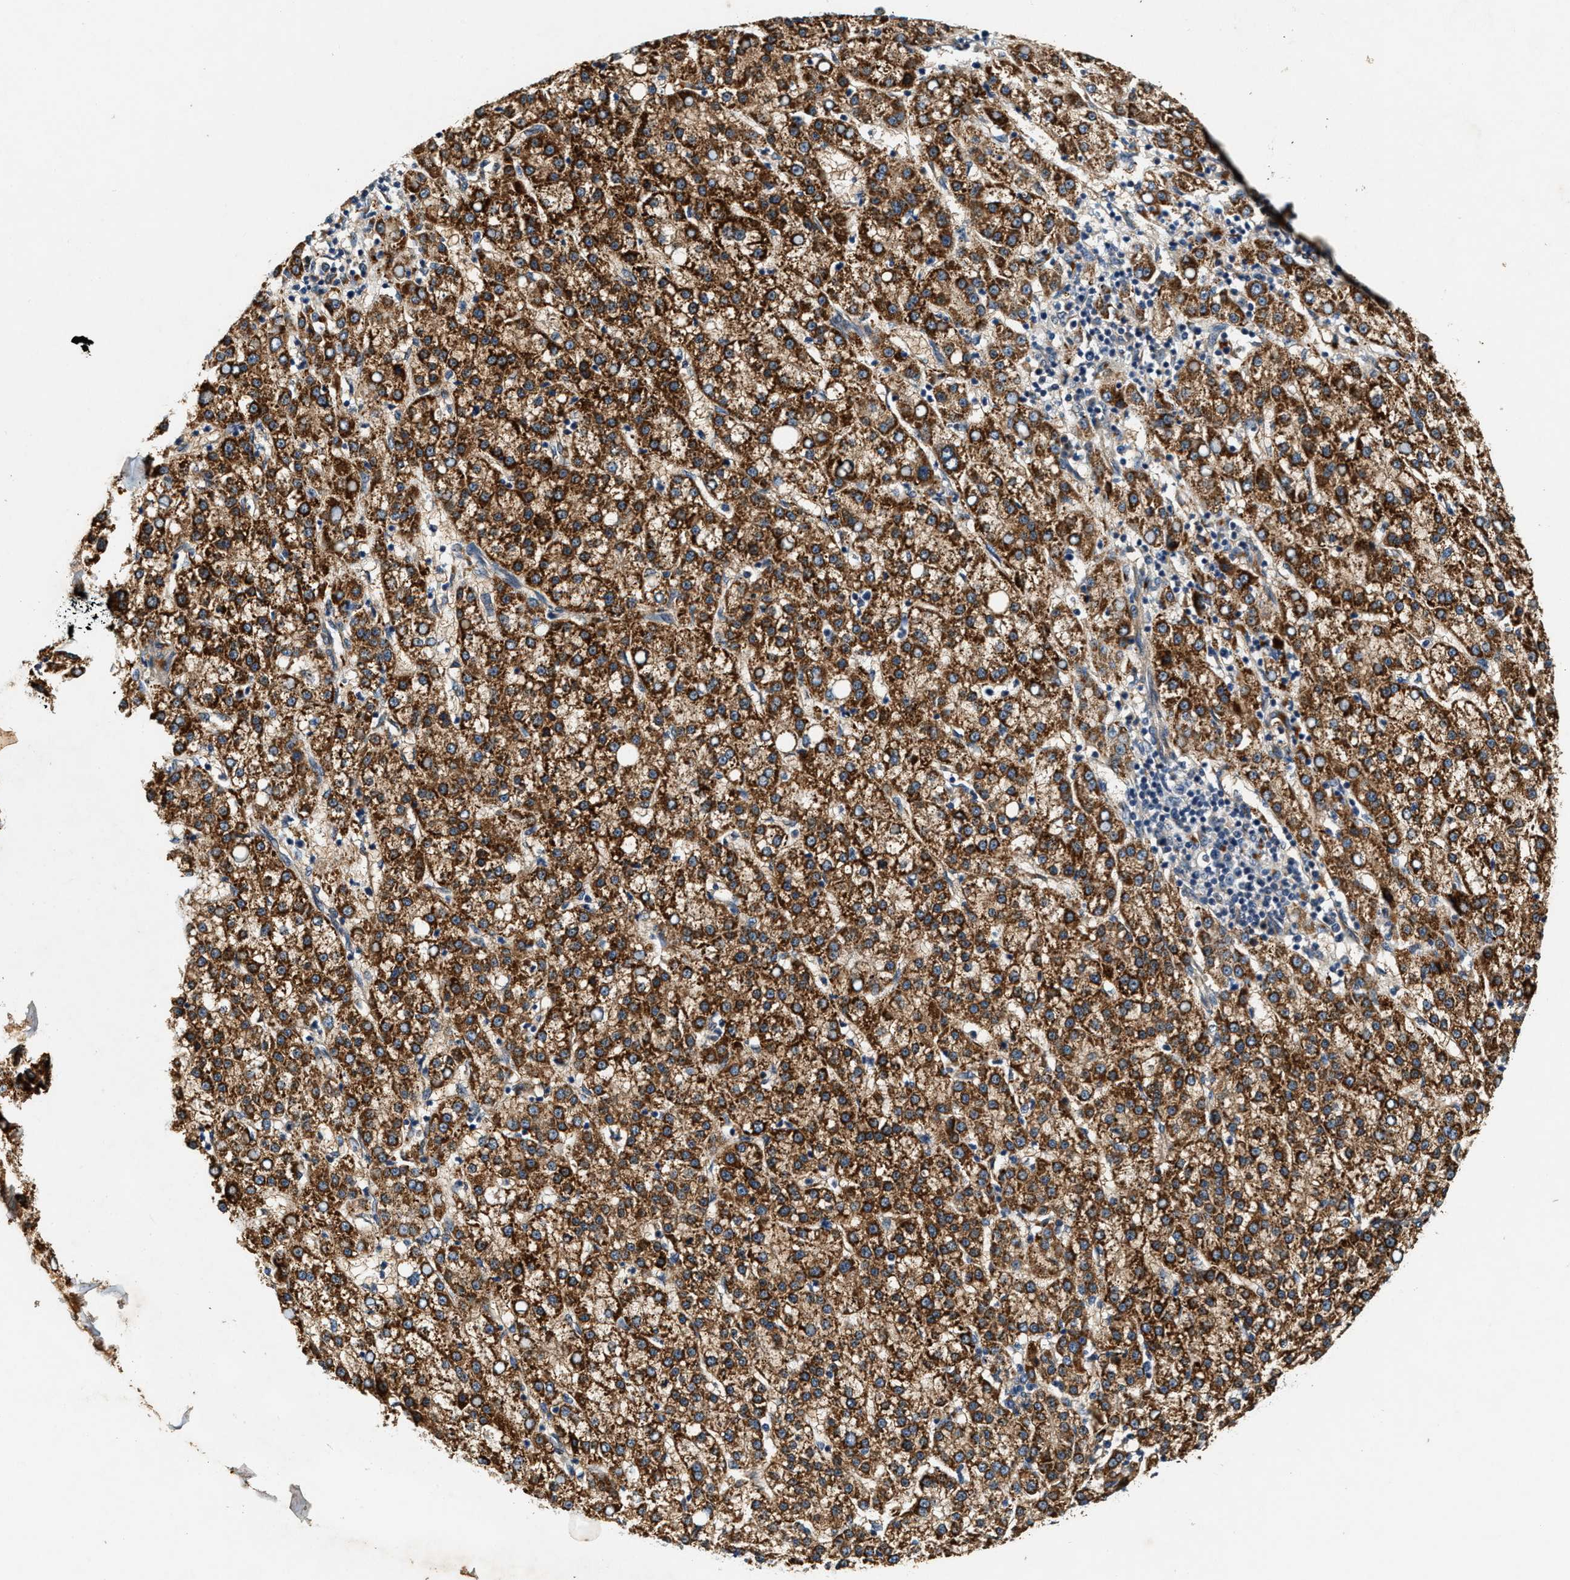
{"staining": {"intensity": "strong", "quantity": ">75%", "location": "cytoplasmic/membranous"}, "tissue": "liver cancer", "cell_type": "Tumor cells", "image_type": "cancer", "snomed": [{"axis": "morphology", "description": "Carcinoma, Hepatocellular, NOS"}, {"axis": "topography", "description": "Liver"}], "caption": "High-power microscopy captured an IHC histopathology image of liver hepatocellular carcinoma, revealing strong cytoplasmic/membranous positivity in about >75% of tumor cells. The protein is shown in brown color, while the nuclei are stained blue.", "gene": "DUSP10", "patient": {"sex": "female", "age": 58}}